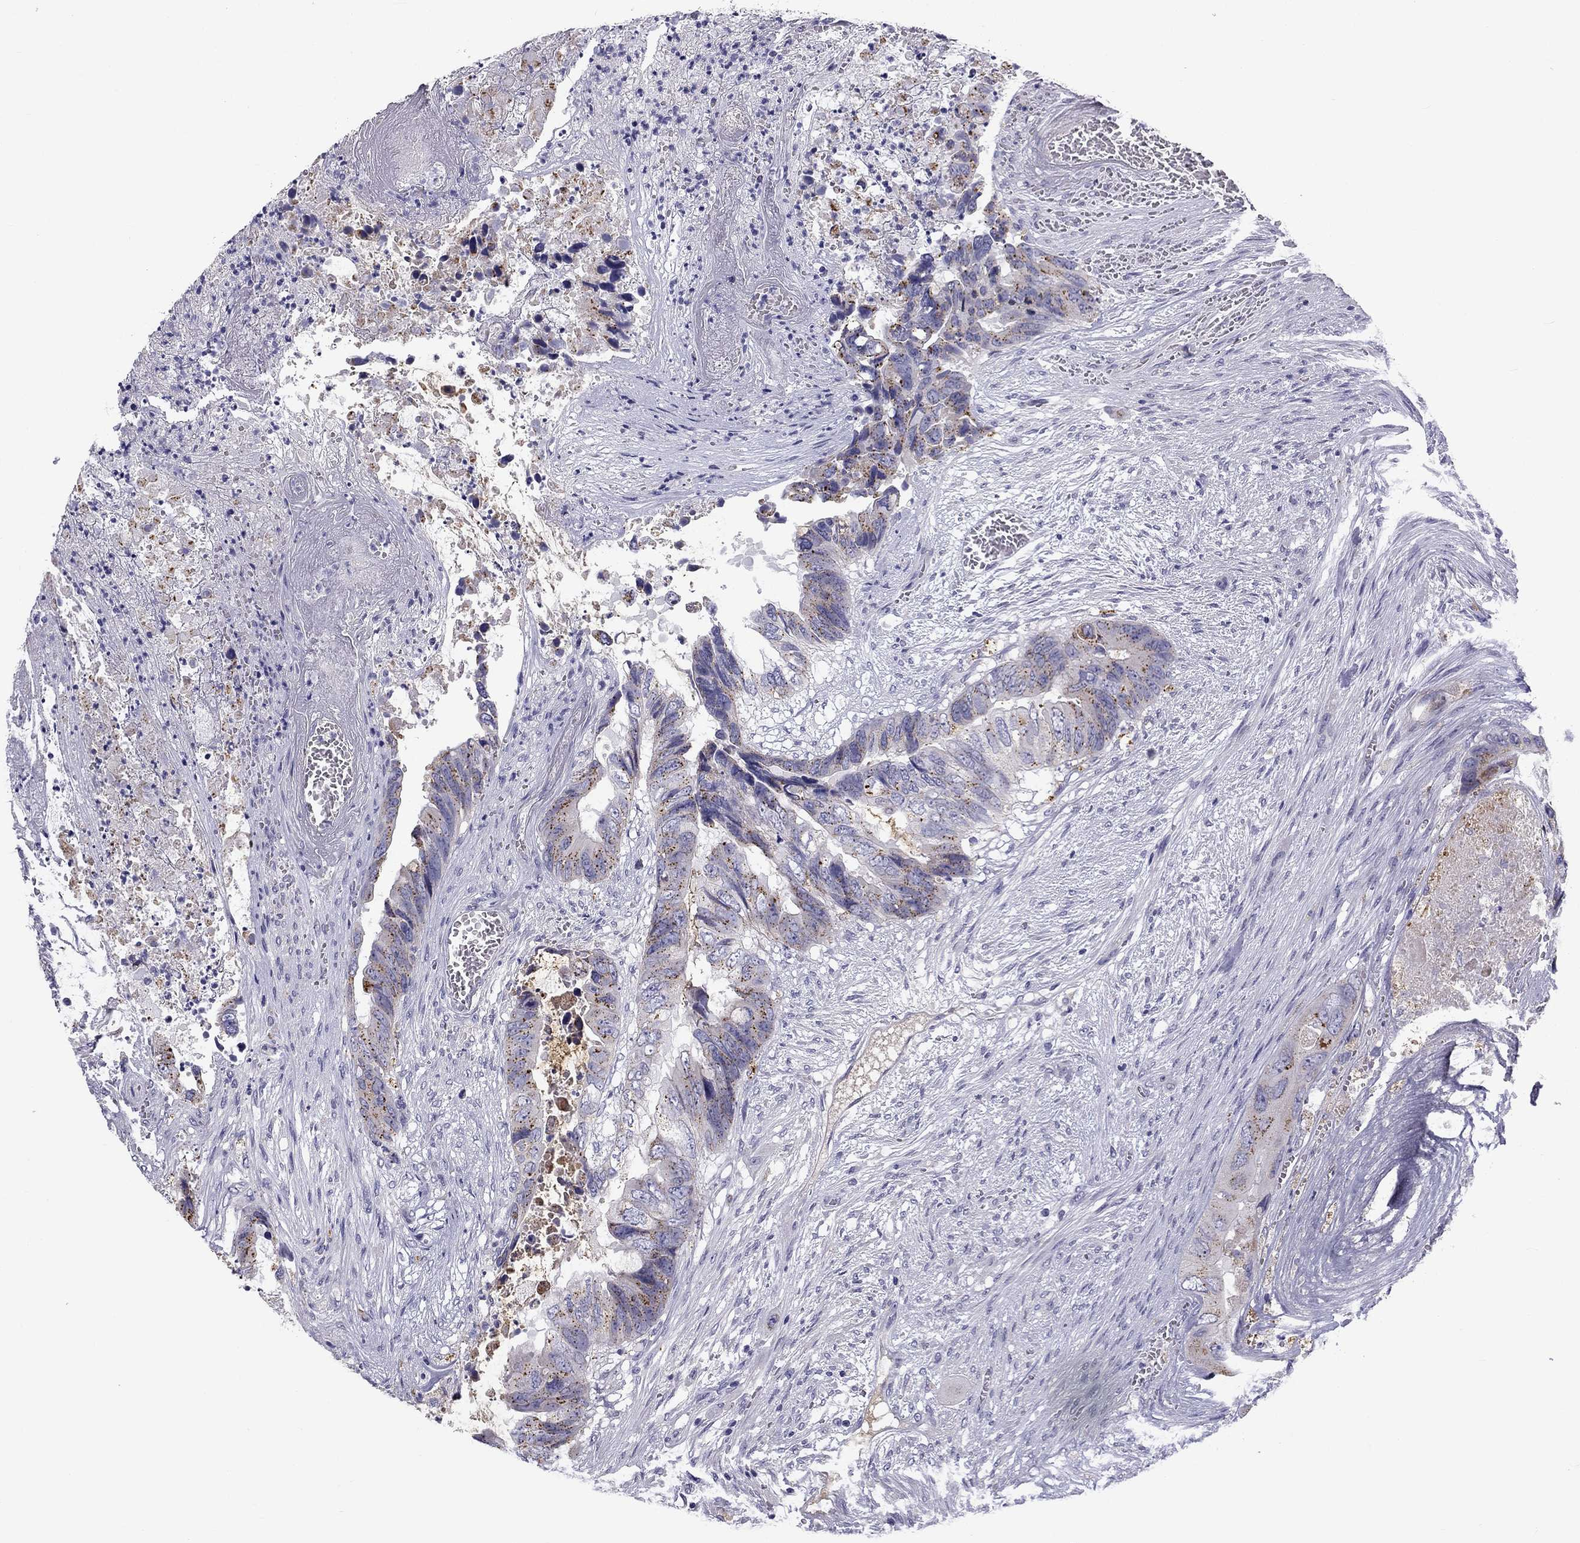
{"staining": {"intensity": "moderate", "quantity": "25%-75%", "location": "cytoplasmic/membranous"}, "tissue": "colorectal cancer", "cell_type": "Tumor cells", "image_type": "cancer", "snomed": [{"axis": "morphology", "description": "Adenocarcinoma, NOS"}, {"axis": "topography", "description": "Rectum"}], "caption": "The immunohistochemical stain highlights moderate cytoplasmic/membranous positivity in tumor cells of colorectal adenocarcinoma tissue. The staining is performed using DAB brown chromogen to label protein expression. The nuclei are counter-stained blue using hematoxylin.", "gene": "CLPSL2", "patient": {"sex": "male", "age": 63}}